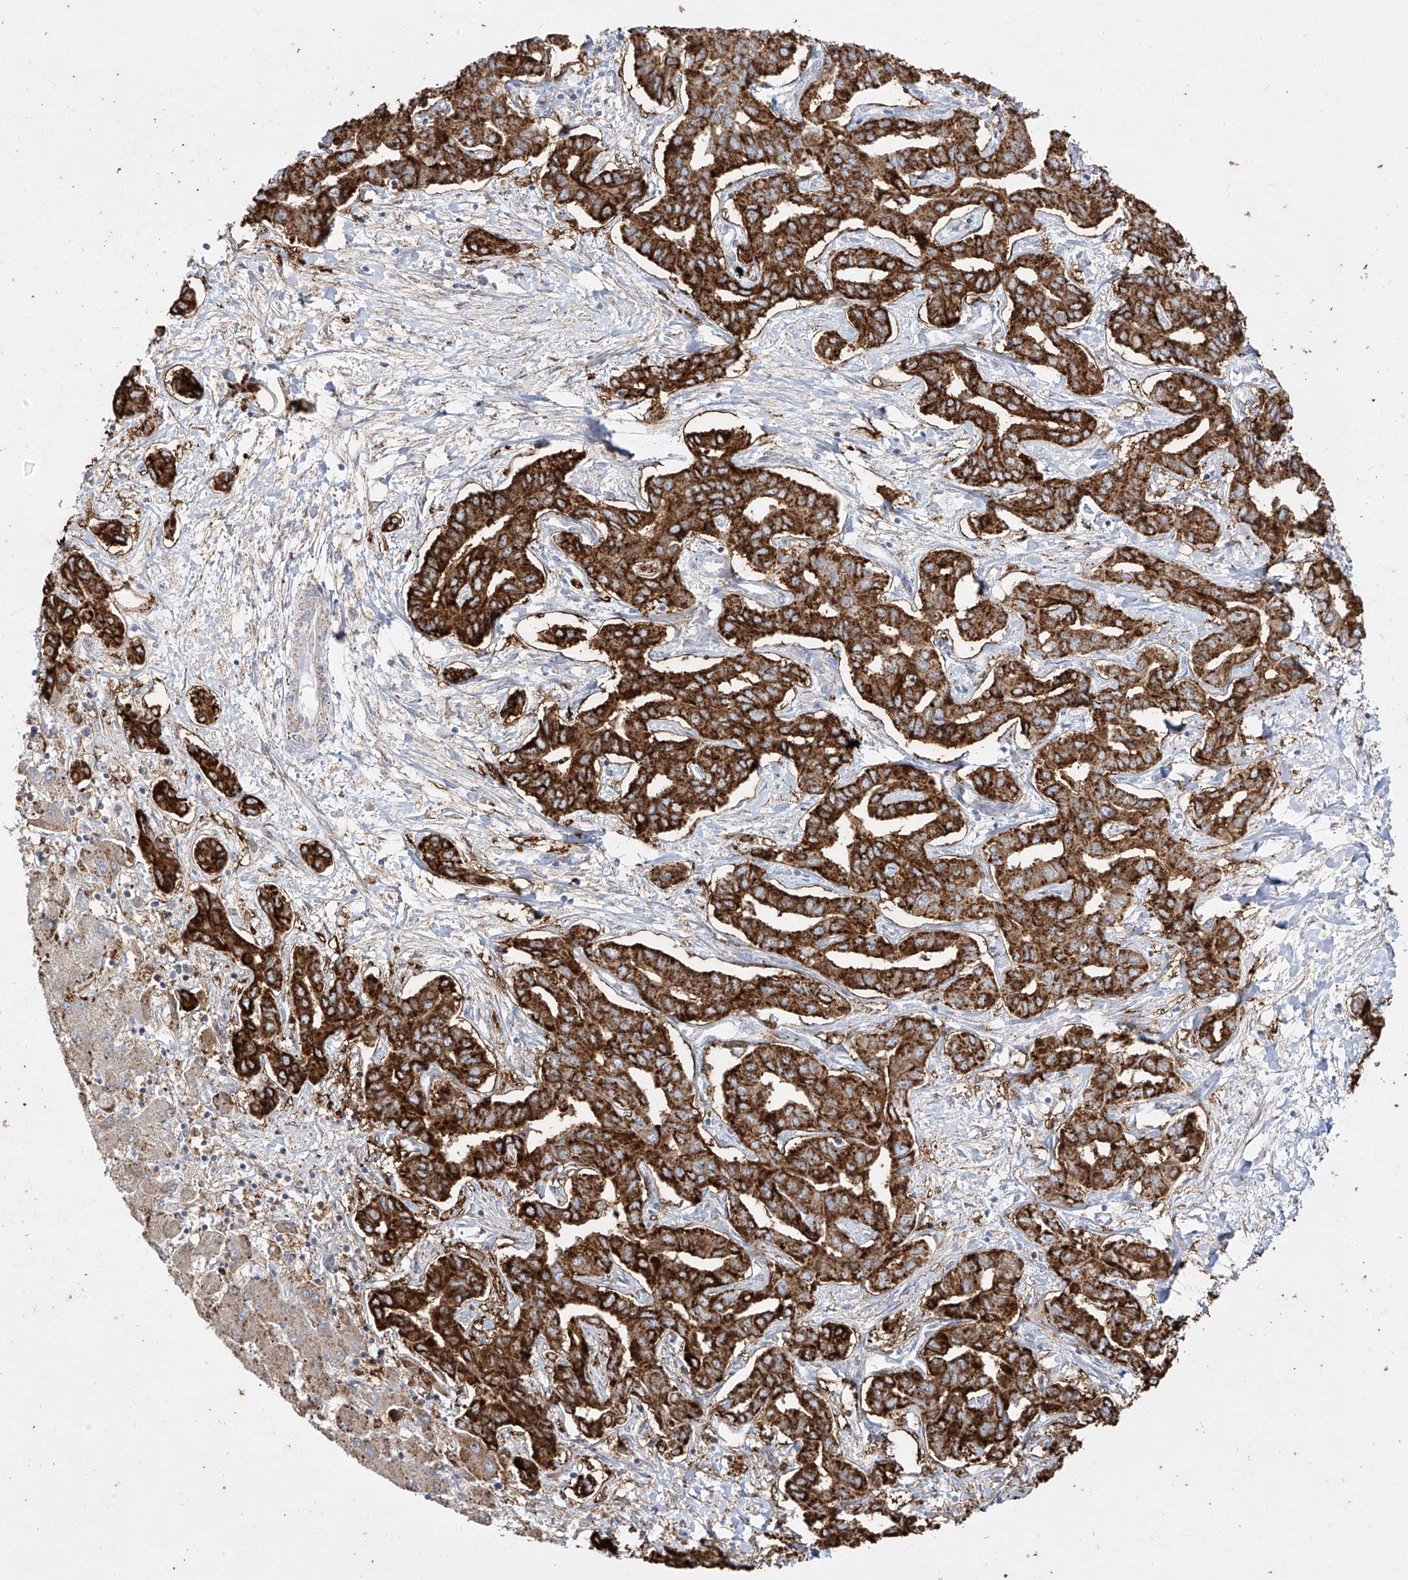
{"staining": {"intensity": "strong", "quantity": ">75%", "location": "cytoplasmic/membranous"}, "tissue": "liver cancer", "cell_type": "Tumor cells", "image_type": "cancer", "snomed": [{"axis": "morphology", "description": "Cholangiocarcinoma"}, {"axis": "topography", "description": "Liver"}], "caption": "Cholangiocarcinoma (liver) stained for a protein (brown) reveals strong cytoplasmic/membranous positive staining in about >75% of tumor cells.", "gene": "ZGRF1", "patient": {"sex": "male", "age": 59}}